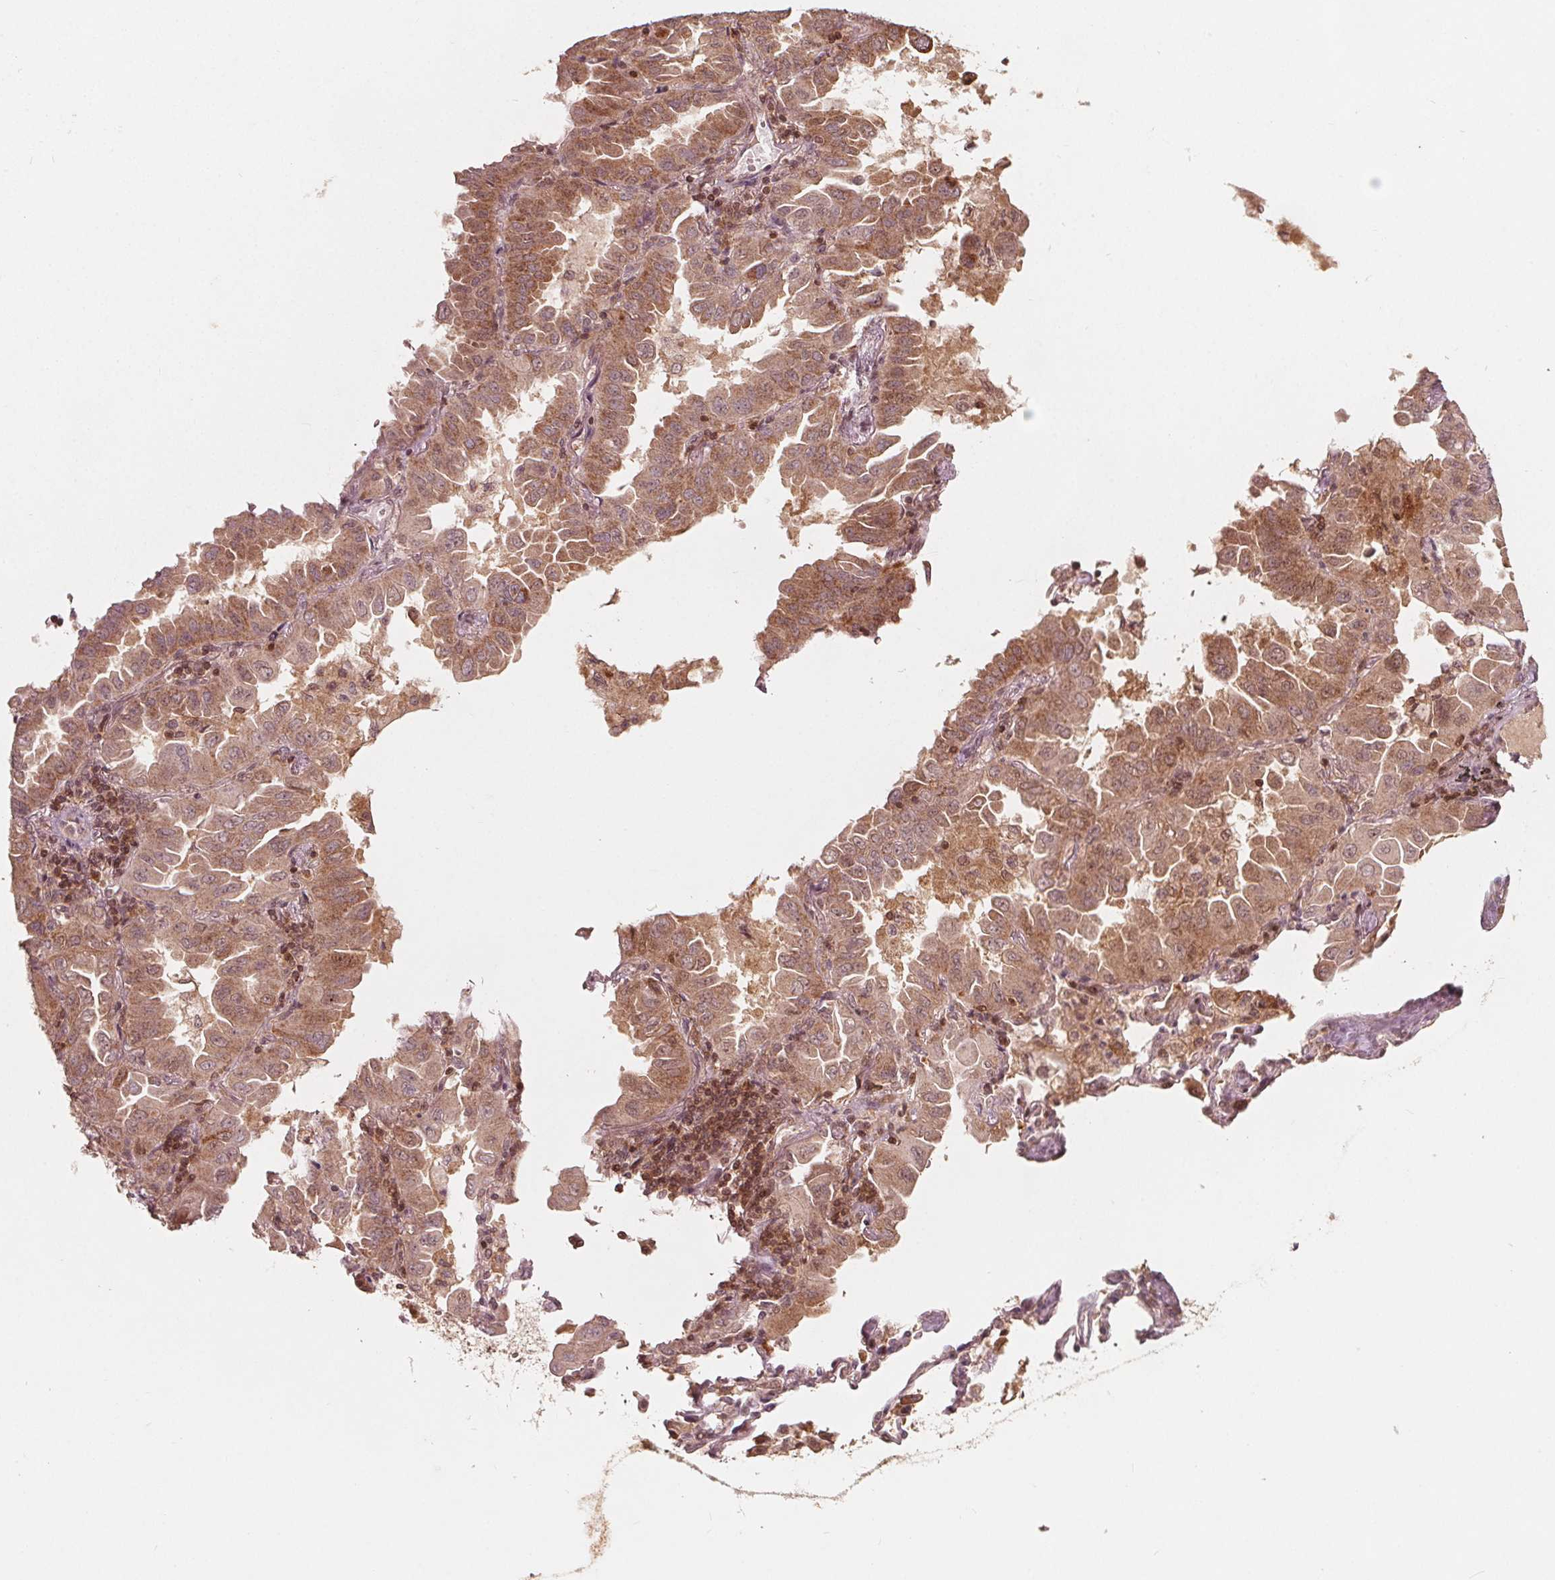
{"staining": {"intensity": "moderate", "quantity": ">75%", "location": "cytoplasmic/membranous"}, "tissue": "lung cancer", "cell_type": "Tumor cells", "image_type": "cancer", "snomed": [{"axis": "morphology", "description": "Adenocarcinoma, NOS"}, {"axis": "topography", "description": "Lung"}], "caption": "DAB immunohistochemical staining of human lung cancer reveals moderate cytoplasmic/membranous protein expression in about >75% of tumor cells. The staining was performed using DAB (3,3'-diaminobenzidine), with brown indicating positive protein expression. Nuclei are stained blue with hematoxylin.", "gene": "AIP", "patient": {"sex": "male", "age": 64}}